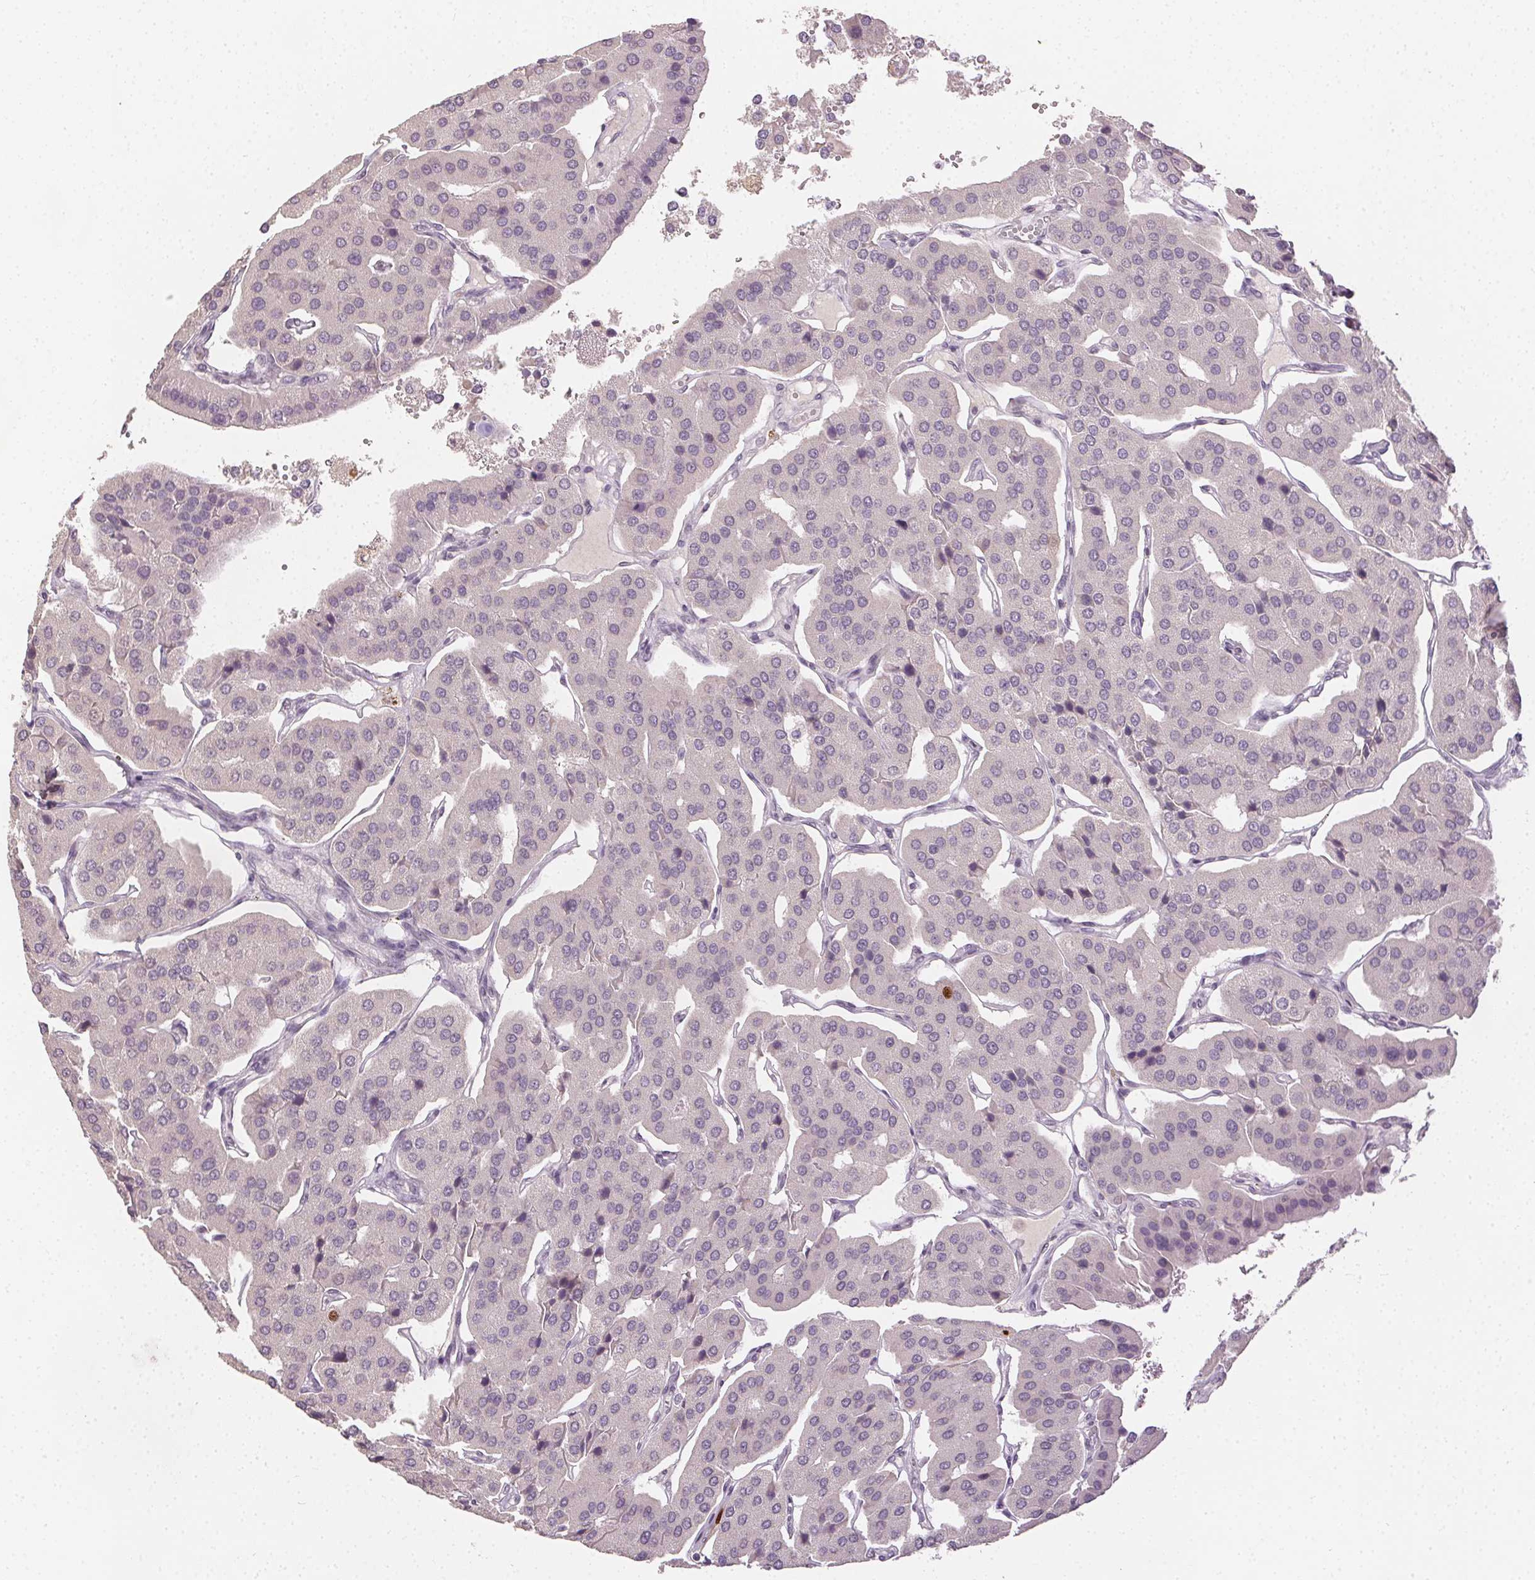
{"staining": {"intensity": "negative", "quantity": "none", "location": "none"}, "tissue": "parathyroid gland", "cell_type": "Glandular cells", "image_type": "normal", "snomed": [{"axis": "morphology", "description": "Normal tissue, NOS"}, {"axis": "morphology", "description": "Adenoma, NOS"}, {"axis": "topography", "description": "Parathyroid gland"}], "caption": "Immunohistochemistry photomicrograph of unremarkable human parathyroid gland stained for a protein (brown), which displays no expression in glandular cells.", "gene": "ANLN", "patient": {"sex": "female", "age": 86}}